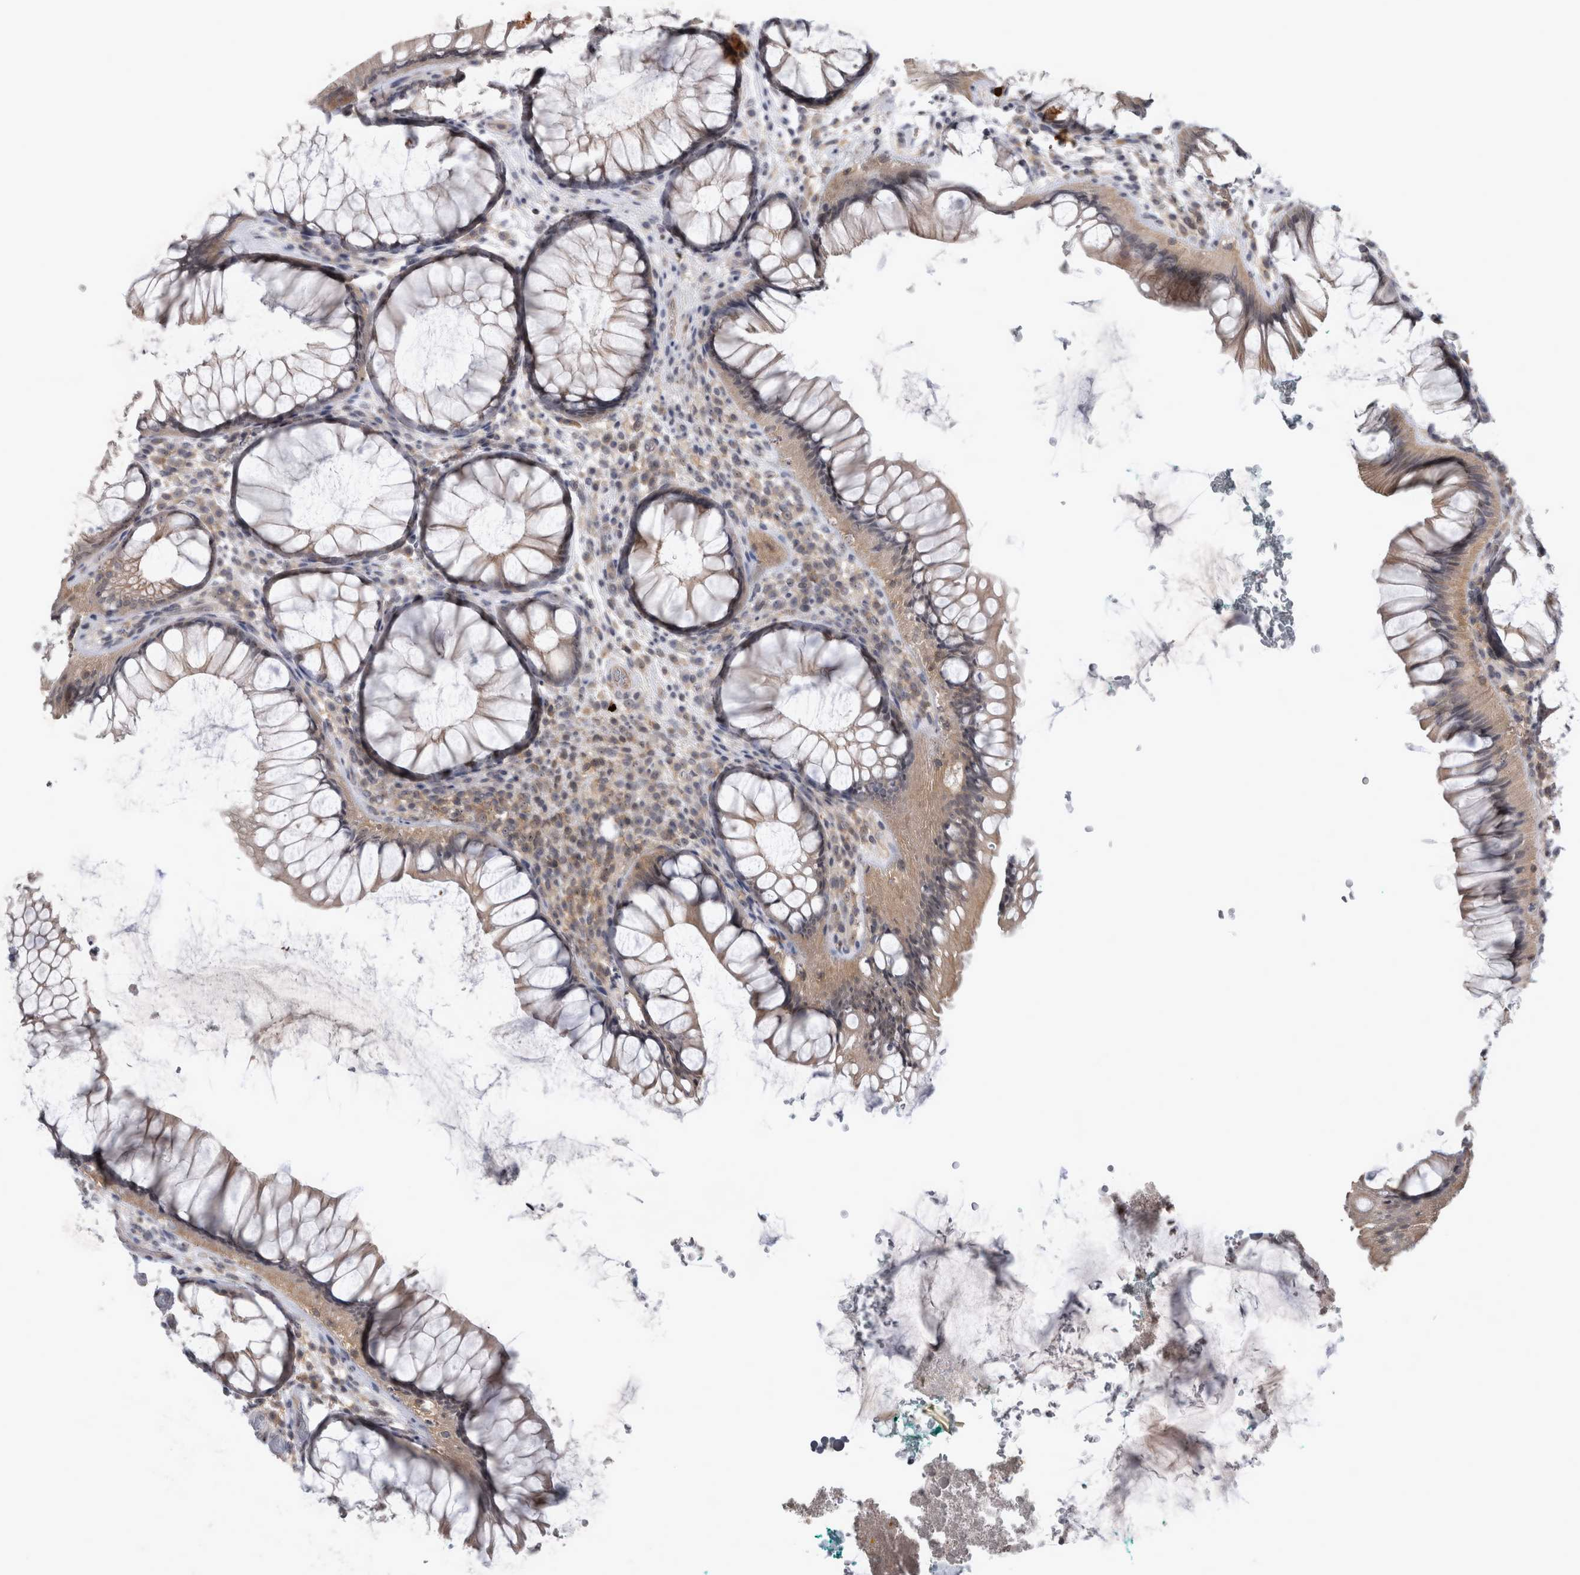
{"staining": {"intensity": "moderate", "quantity": ">75%", "location": "cytoplasmic/membranous,nuclear"}, "tissue": "rectum", "cell_type": "Glandular cells", "image_type": "normal", "snomed": [{"axis": "morphology", "description": "Normal tissue, NOS"}, {"axis": "topography", "description": "Rectum"}], "caption": "IHC staining of unremarkable rectum, which reveals medium levels of moderate cytoplasmic/membranous,nuclear positivity in approximately >75% of glandular cells indicating moderate cytoplasmic/membranous,nuclear protein positivity. The staining was performed using DAB (brown) for protein detection and nuclei were counterstained in hematoxylin (blue).", "gene": "RBM28", "patient": {"sex": "male", "age": 51}}